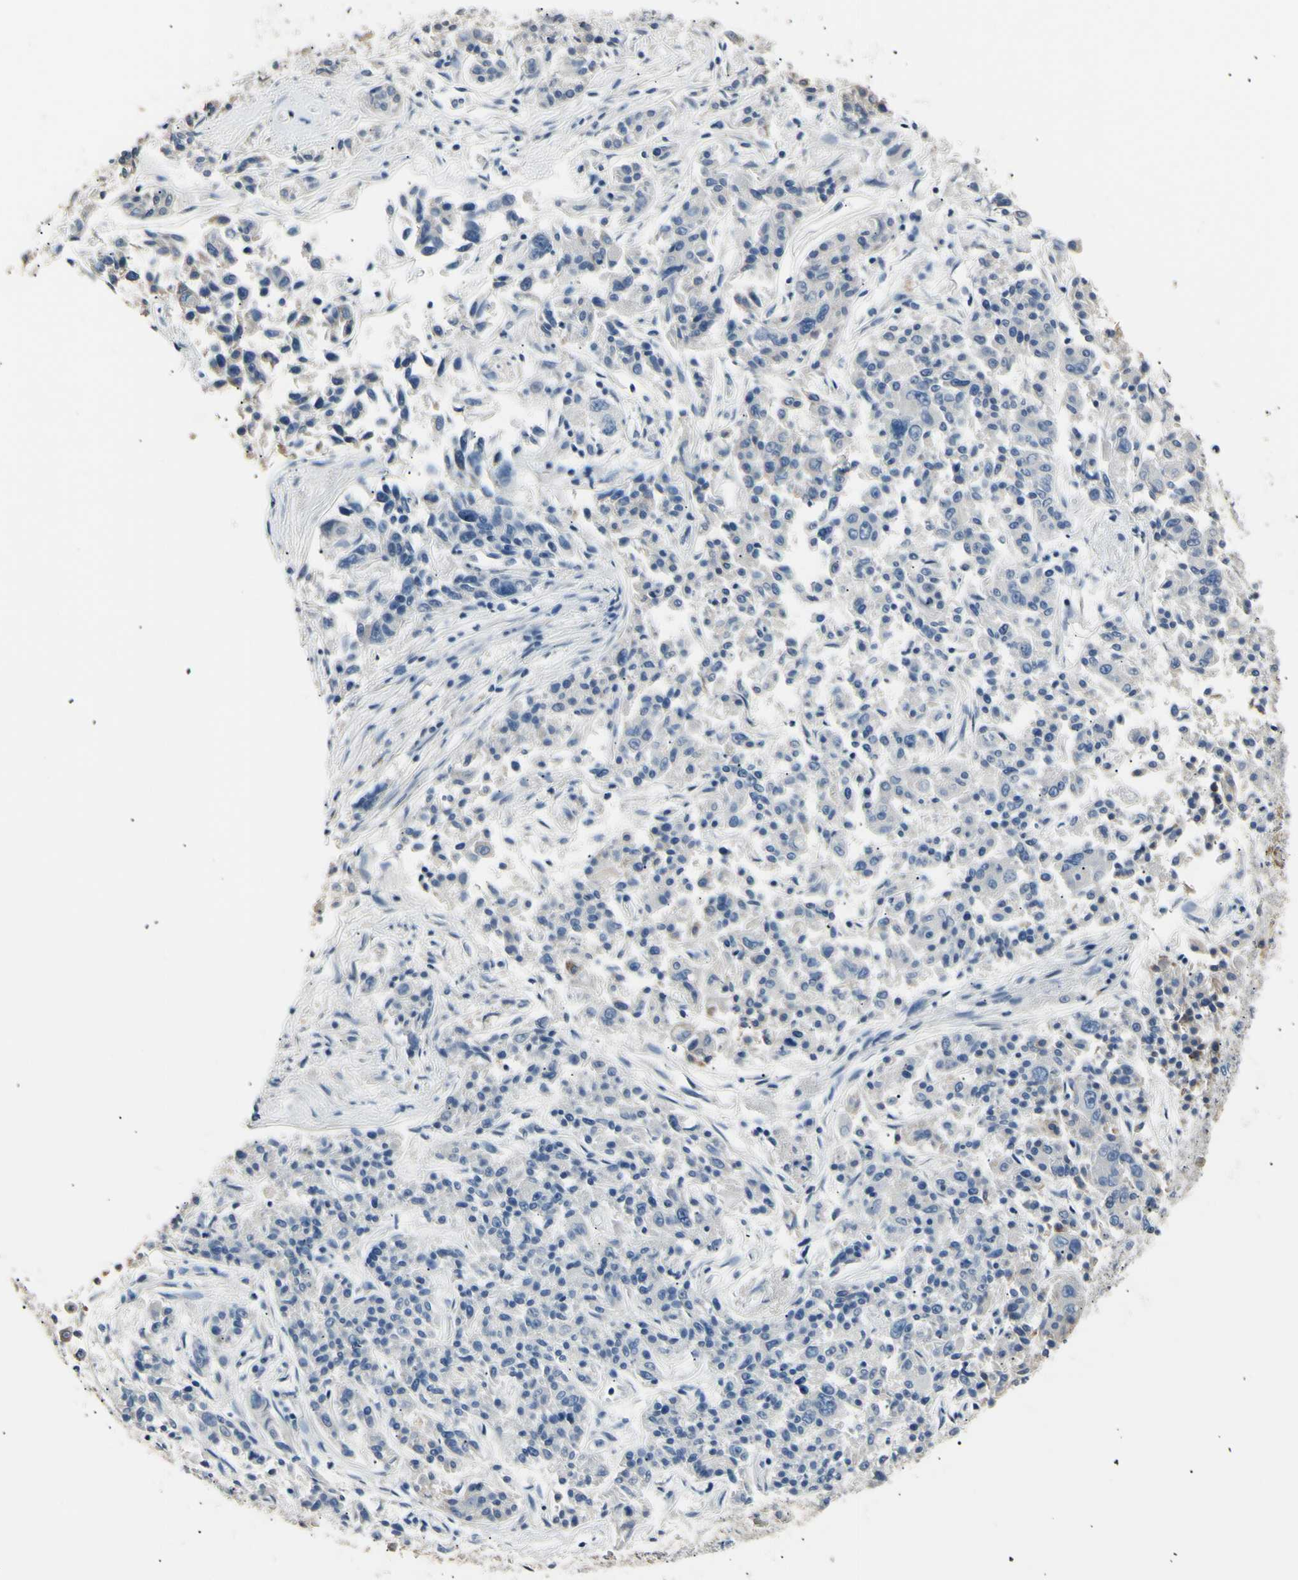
{"staining": {"intensity": "negative", "quantity": "none", "location": "none"}, "tissue": "lung cancer", "cell_type": "Tumor cells", "image_type": "cancer", "snomed": [{"axis": "morphology", "description": "Adenocarcinoma, NOS"}, {"axis": "topography", "description": "Lung"}], "caption": "A high-resolution micrograph shows IHC staining of lung adenocarcinoma, which shows no significant positivity in tumor cells.", "gene": "LDLR", "patient": {"sex": "male", "age": 84}}